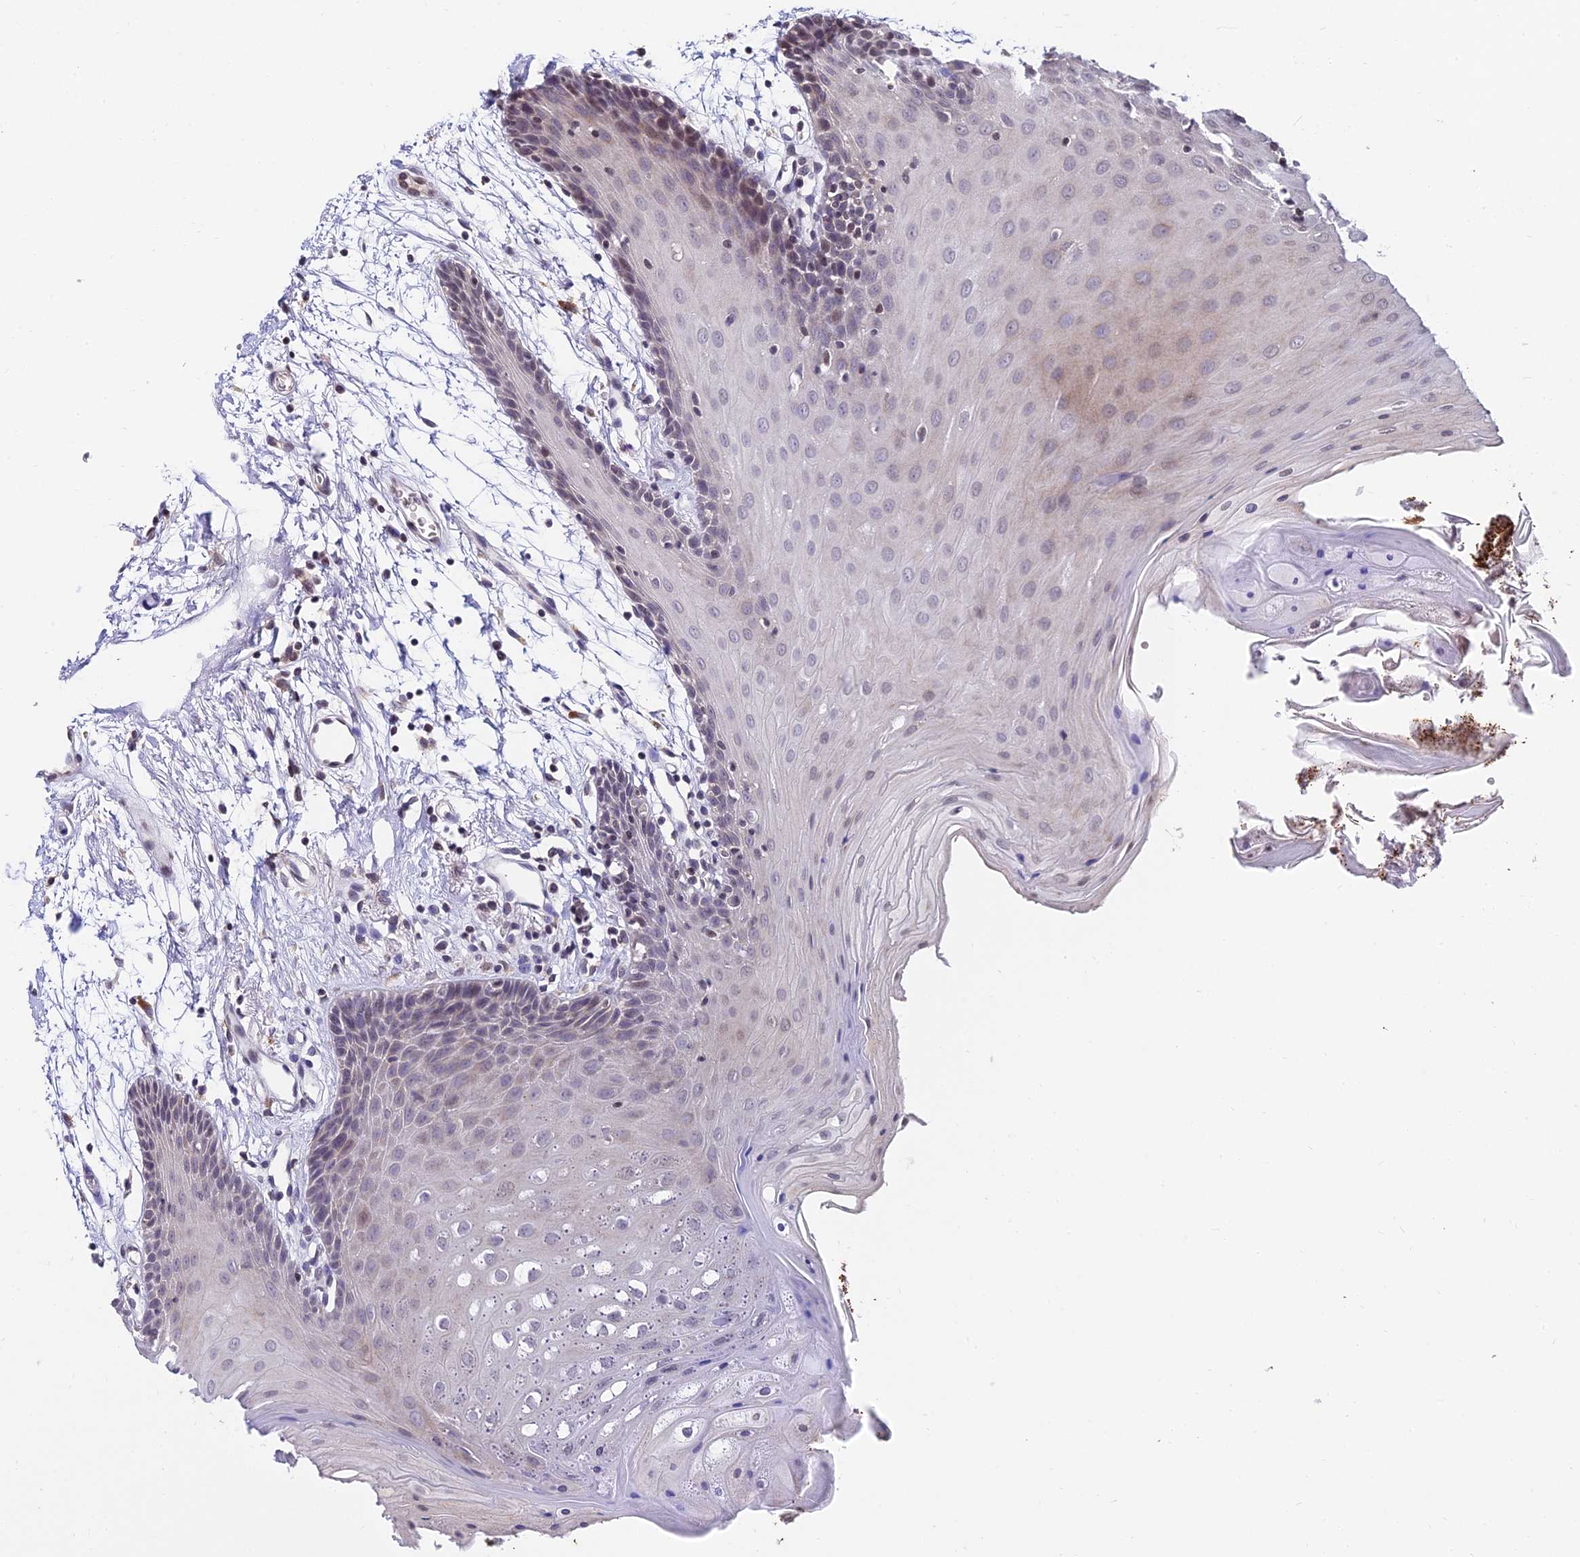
{"staining": {"intensity": "weak", "quantity": "<25%", "location": "cytoplasmic/membranous,nuclear"}, "tissue": "oral mucosa", "cell_type": "Squamous epithelial cells", "image_type": "normal", "snomed": [{"axis": "morphology", "description": "Normal tissue, NOS"}, {"axis": "topography", "description": "Skeletal muscle"}, {"axis": "topography", "description": "Oral tissue"}, {"axis": "topography", "description": "Salivary gland"}, {"axis": "topography", "description": "Peripheral nerve tissue"}], "caption": "This is an immunohistochemistry (IHC) micrograph of benign human oral mucosa. There is no expression in squamous epithelial cells.", "gene": "CDNF", "patient": {"sex": "male", "age": 54}}